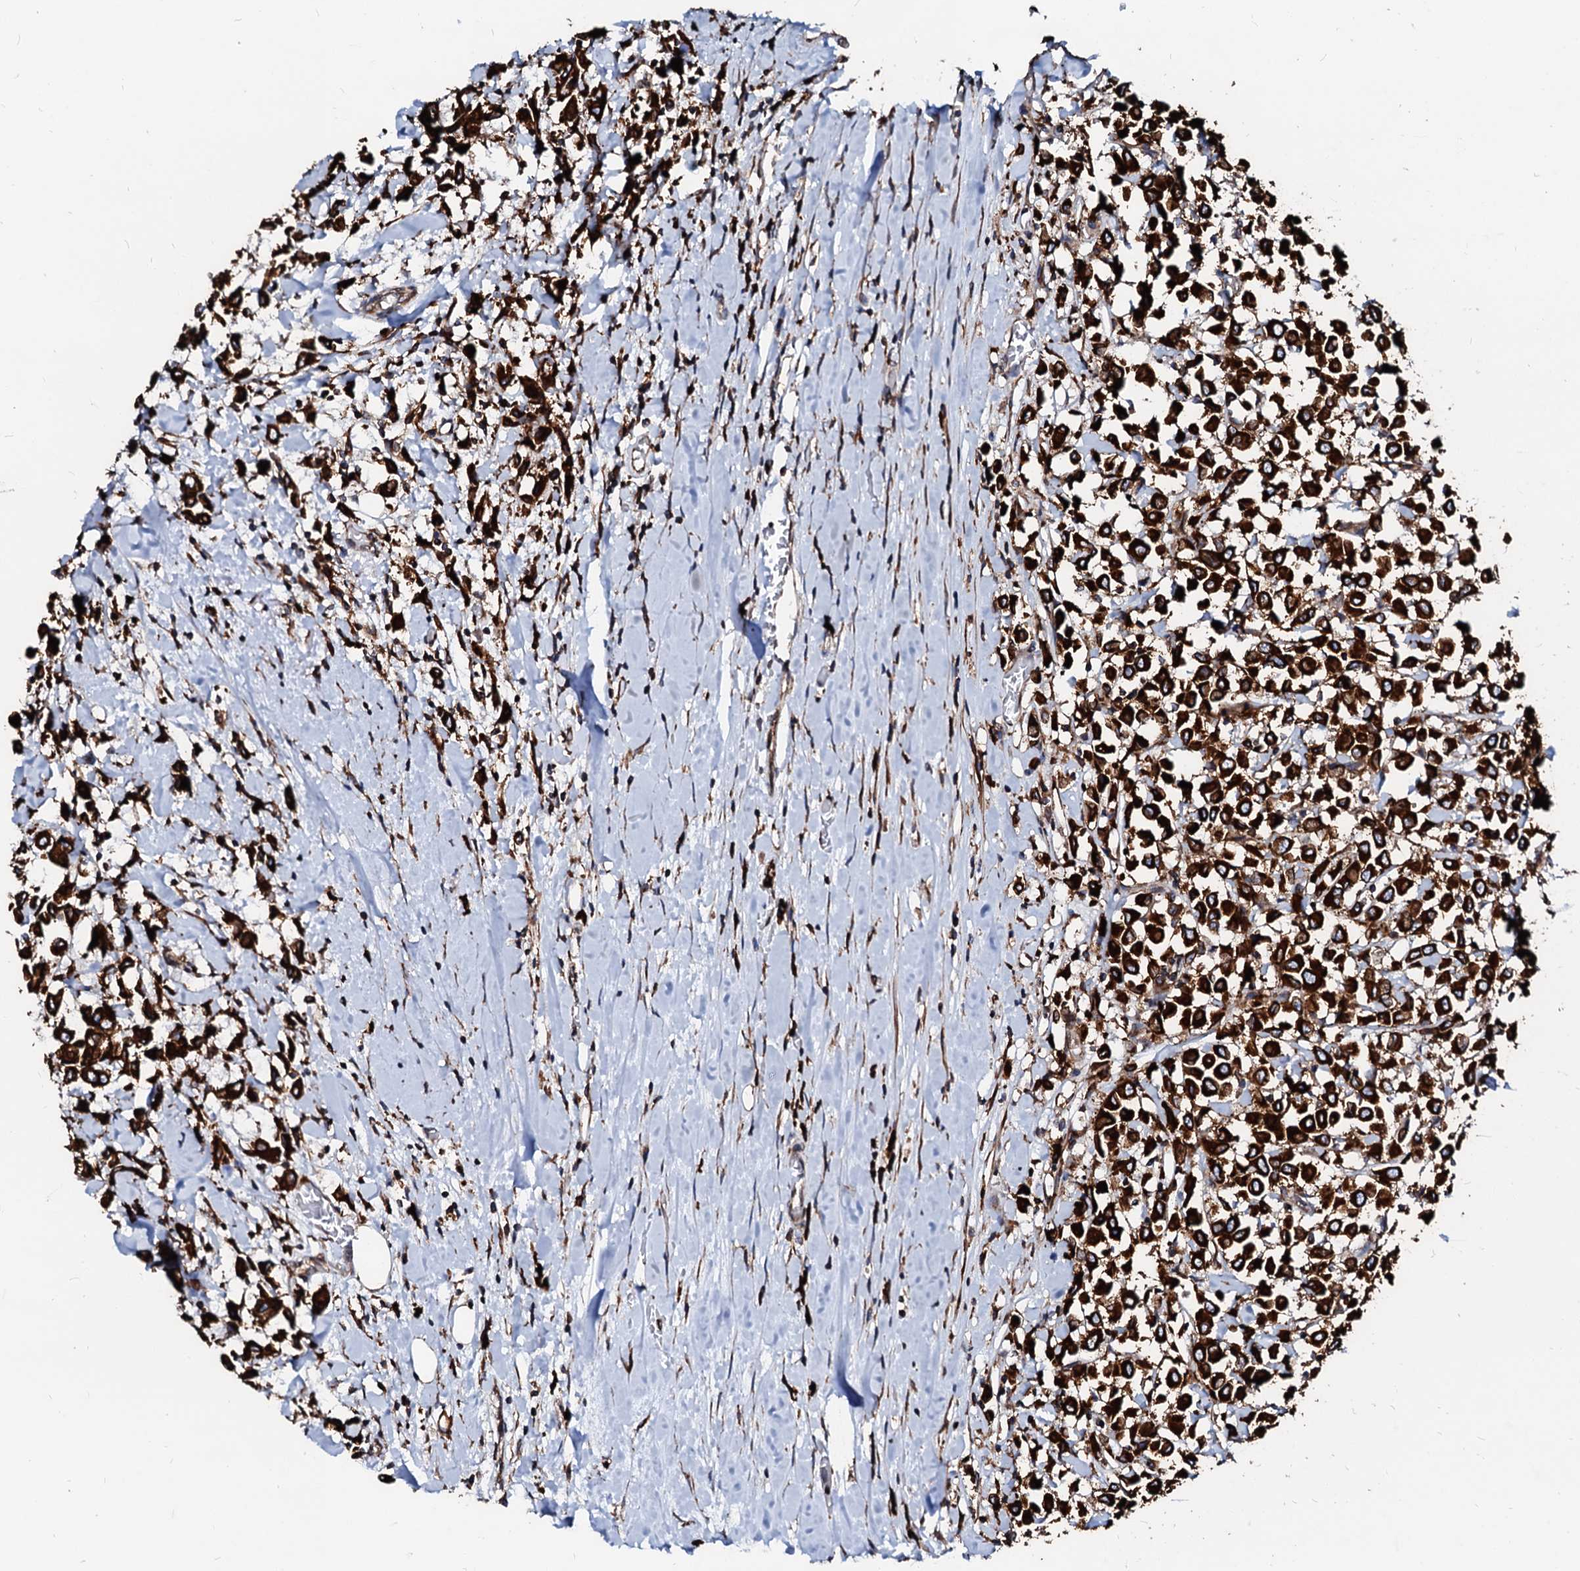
{"staining": {"intensity": "strong", "quantity": ">75%", "location": "cytoplasmic/membranous"}, "tissue": "breast cancer", "cell_type": "Tumor cells", "image_type": "cancer", "snomed": [{"axis": "morphology", "description": "Duct carcinoma"}, {"axis": "topography", "description": "Breast"}], "caption": "Immunohistochemistry (DAB) staining of breast cancer (intraductal carcinoma) demonstrates strong cytoplasmic/membranous protein expression in about >75% of tumor cells. The protein of interest is stained brown, and the nuclei are stained in blue (DAB (3,3'-diaminobenzidine) IHC with brightfield microscopy, high magnification).", "gene": "DERL1", "patient": {"sex": "female", "age": 61}}